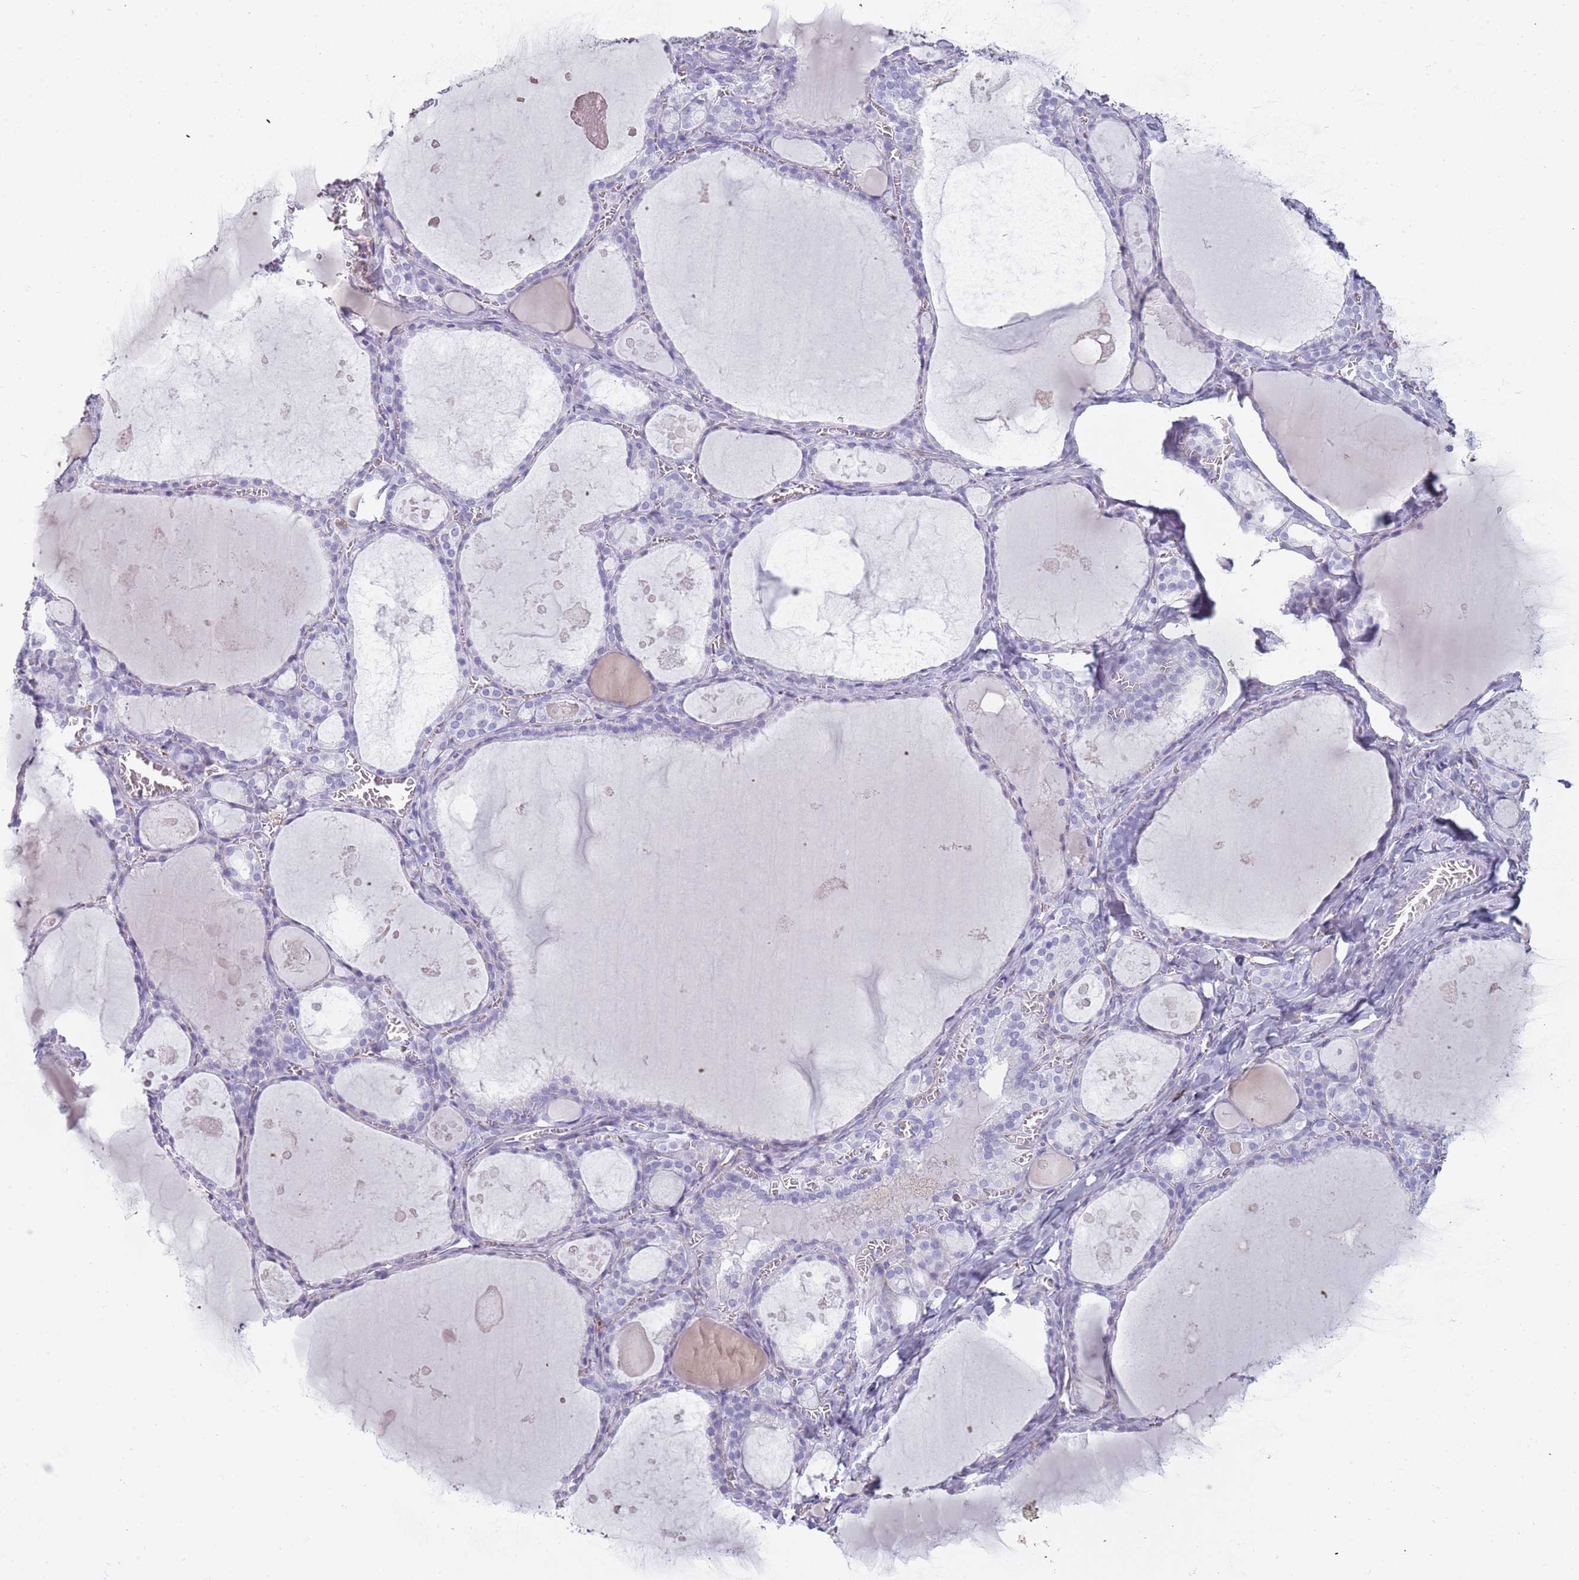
{"staining": {"intensity": "negative", "quantity": "none", "location": "none"}, "tissue": "thyroid gland", "cell_type": "Glandular cells", "image_type": "normal", "snomed": [{"axis": "morphology", "description": "Normal tissue, NOS"}, {"axis": "topography", "description": "Thyroid gland"}], "caption": "This is an immunohistochemistry (IHC) histopathology image of benign human thyroid gland. There is no staining in glandular cells.", "gene": "COLEC12", "patient": {"sex": "male", "age": 56}}